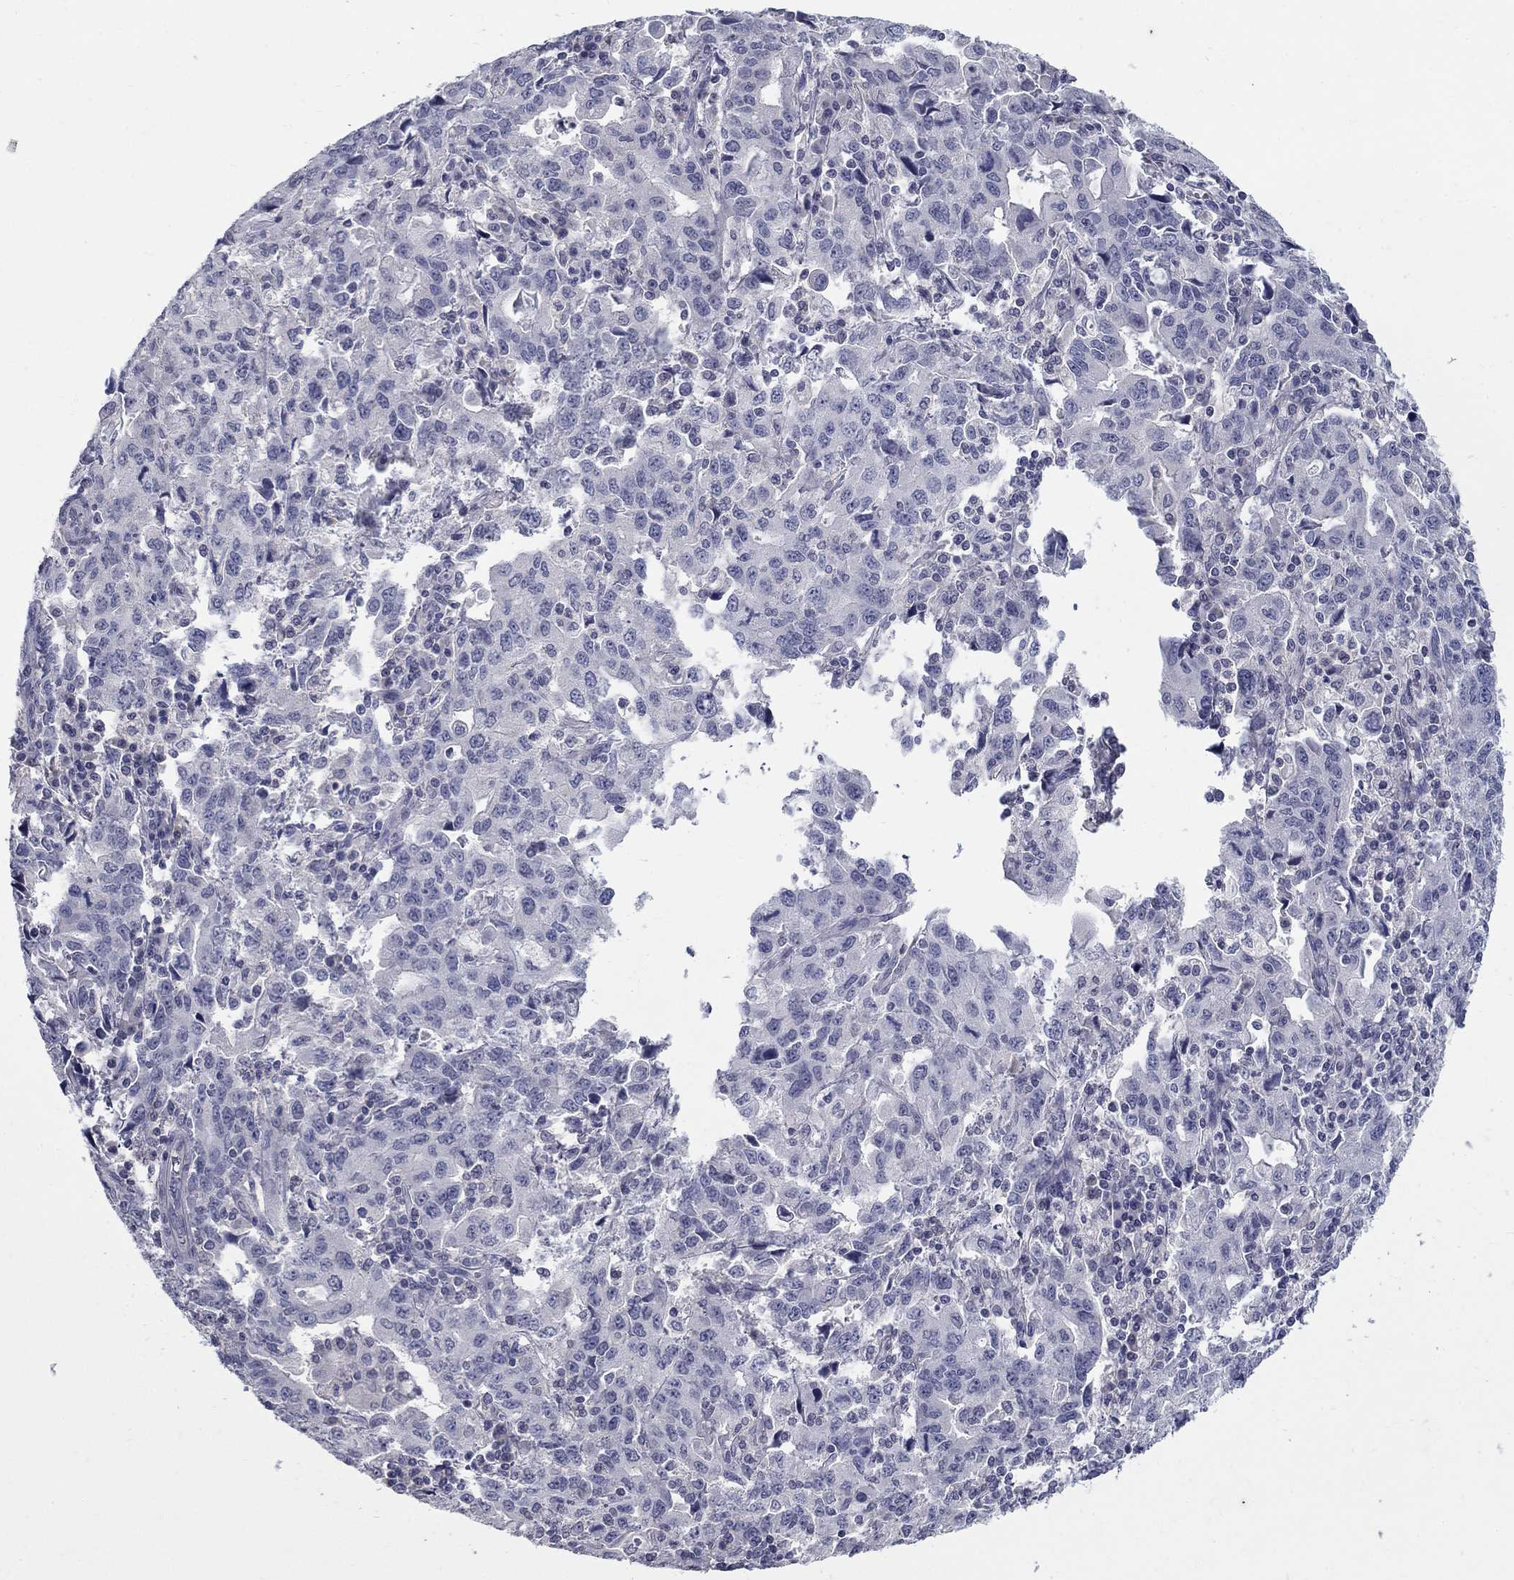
{"staining": {"intensity": "negative", "quantity": "none", "location": "none"}, "tissue": "stomach cancer", "cell_type": "Tumor cells", "image_type": "cancer", "snomed": [{"axis": "morphology", "description": "Adenocarcinoma, NOS"}, {"axis": "topography", "description": "Stomach, upper"}], "caption": "An immunohistochemistry photomicrograph of stomach cancer (adenocarcinoma) is shown. There is no staining in tumor cells of stomach cancer (adenocarcinoma).", "gene": "PTH1R", "patient": {"sex": "male", "age": 85}}